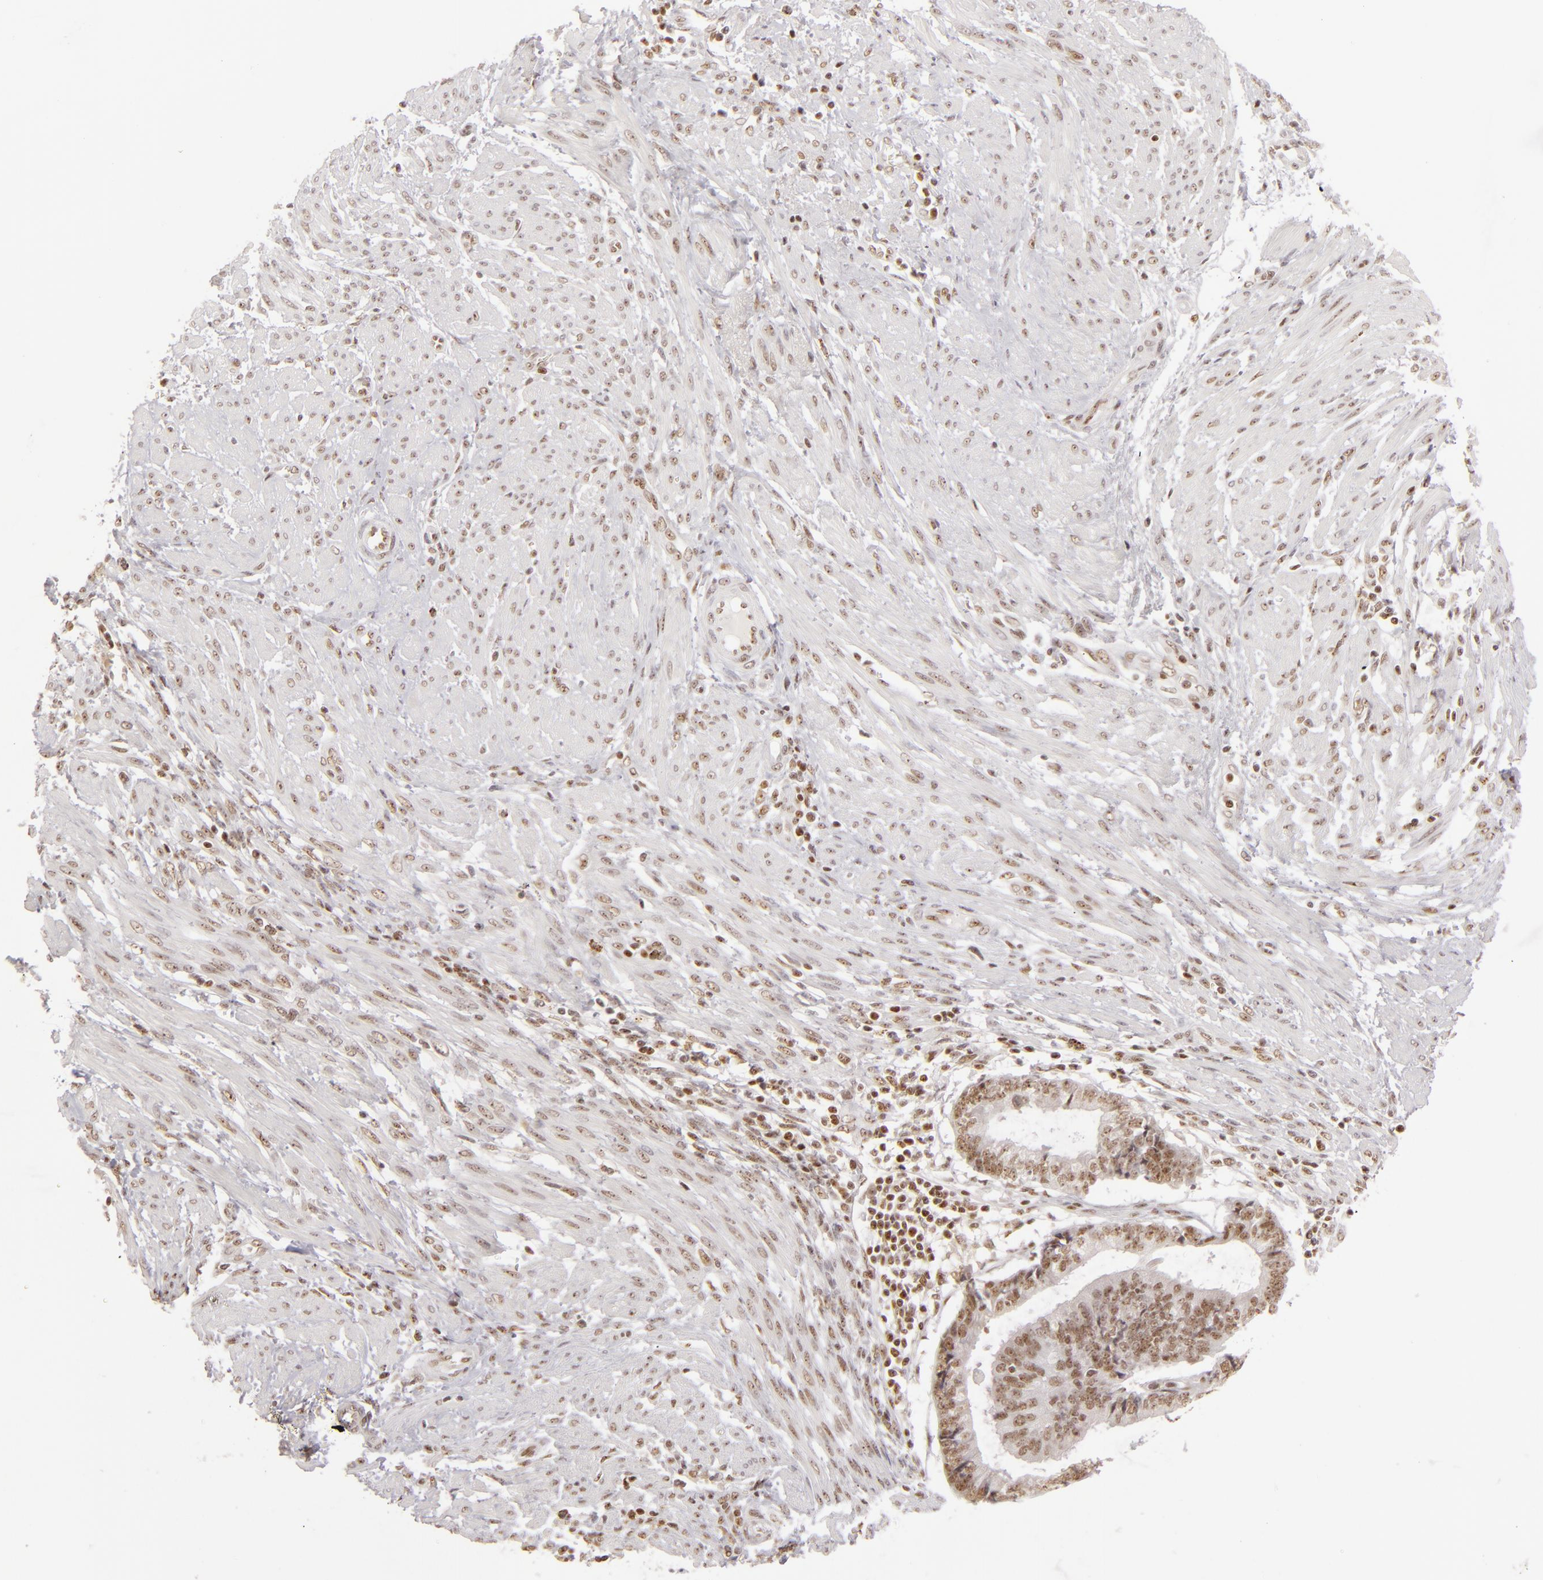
{"staining": {"intensity": "moderate", "quantity": "<25%", "location": "nuclear"}, "tissue": "endometrial cancer", "cell_type": "Tumor cells", "image_type": "cancer", "snomed": [{"axis": "morphology", "description": "Adenocarcinoma, NOS"}, {"axis": "topography", "description": "Endometrium"}], "caption": "IHC of human endometrial cancer (adenocarcinoma) displays low levels of moderate nuclear staining in approximately <25% of tumor cells. (Brightfield microscopy of DAB IHC at high magnification).", "gene": "DAXX", "patient": {"sex": "female", "age": 63}}